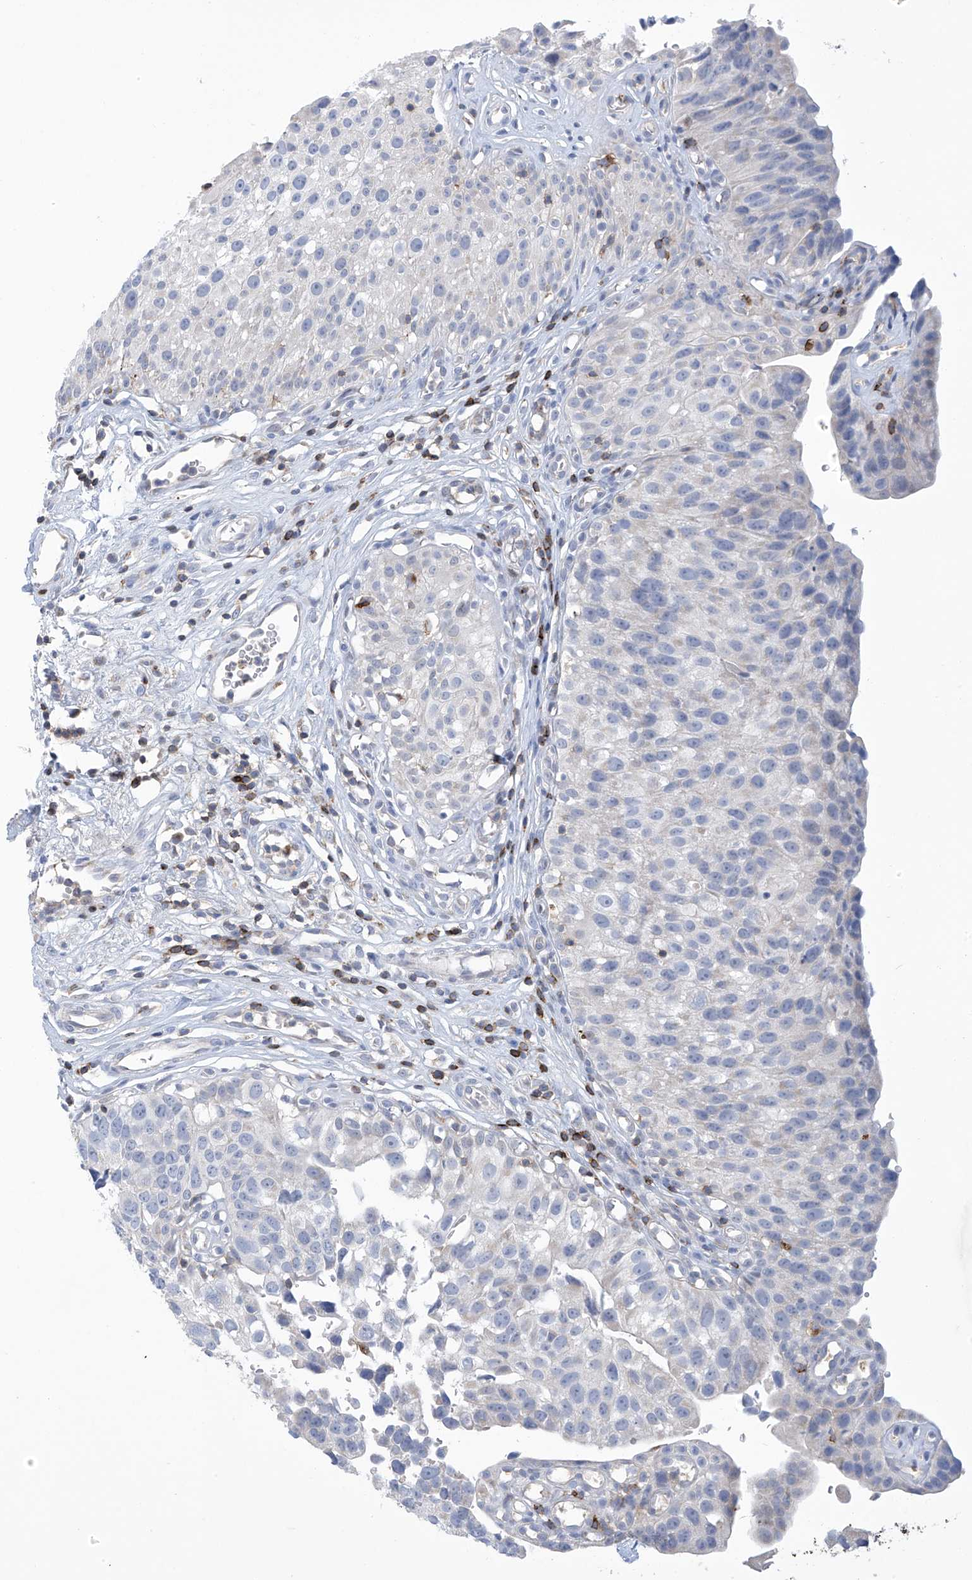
{"staining": {"intensity": "negative", "quantity": "none", "location": "none"}, "tissue": "urinary bladder", "cell_type": "Urothelial cells", "image_type": "normal", "snomed": [{"axis": "morphology", "description": "Normal tissue, NOS"}, {"axis": "topography", "description": "Urinary bladder"}], "caption": "Immunohistochemistry of unremarkable human urinary bladder reveals no expression in urothelial cells. (DAB IHC visualized using brightfield microscopy, high magnification).", "gene": "IBA57", "patient": {"sex": "male", "age": 51}}